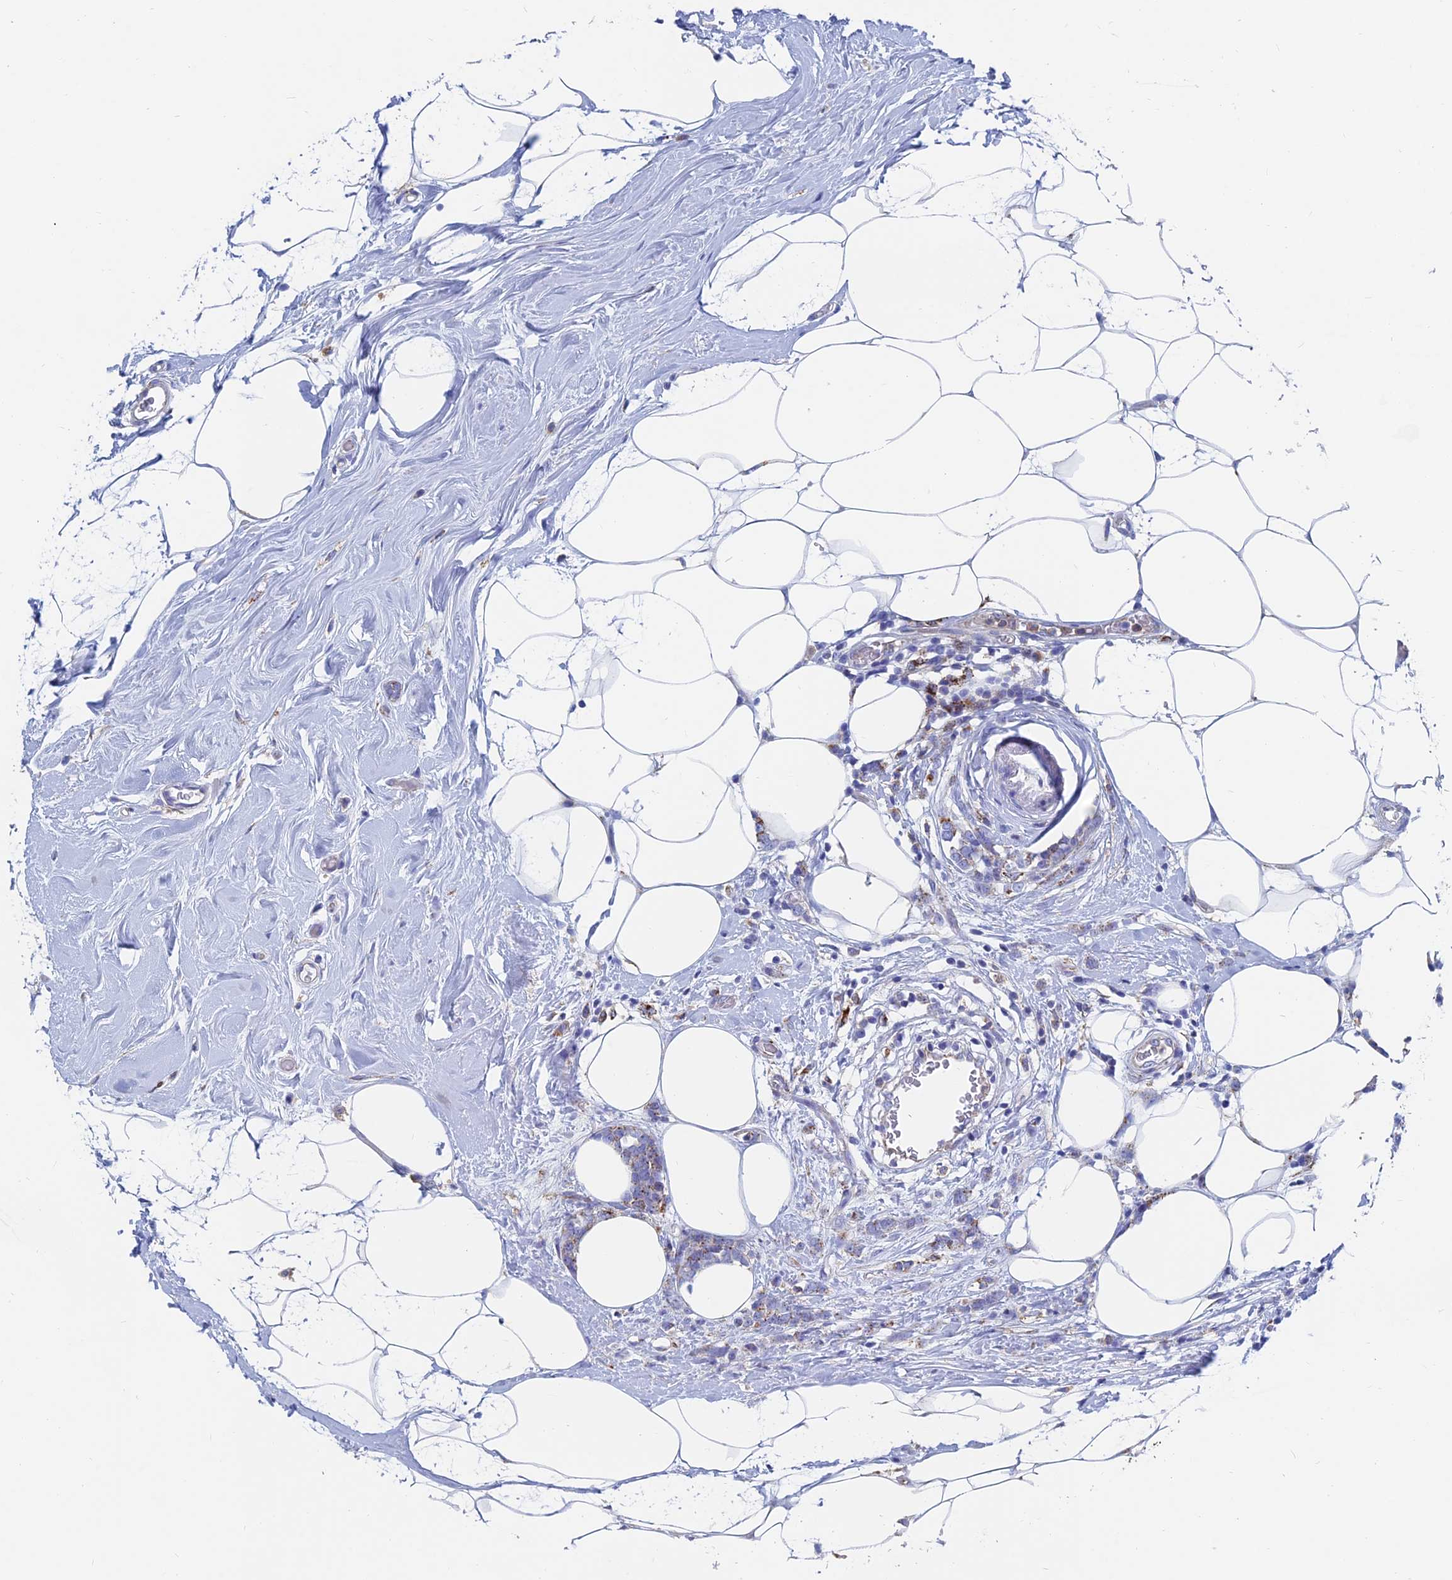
{"staining": {"intensity": "moderate", "quantity": "<25%", "location": "cytoplasmic/membranous"}, "tissue": "breast cancer", "cell_type": "Tumor cells", "image_type": "cancer", "snomed": [{"axis": "morphology", "description": "Lobular carcinoma"}, {"axis": "topography", "description": "Breast"}], "caption": "IHC of breast lobular carcinoma displays low levels of moderate cytoplasmic/membranous expression in approximately <25% of tumor cells. Using DAB (brown) and hematoxylin (blue) stains, captured at high magnification using brightfield microscopy.", "gene": "SPNS1", "patient": {"sex": "female", "age": 58}}